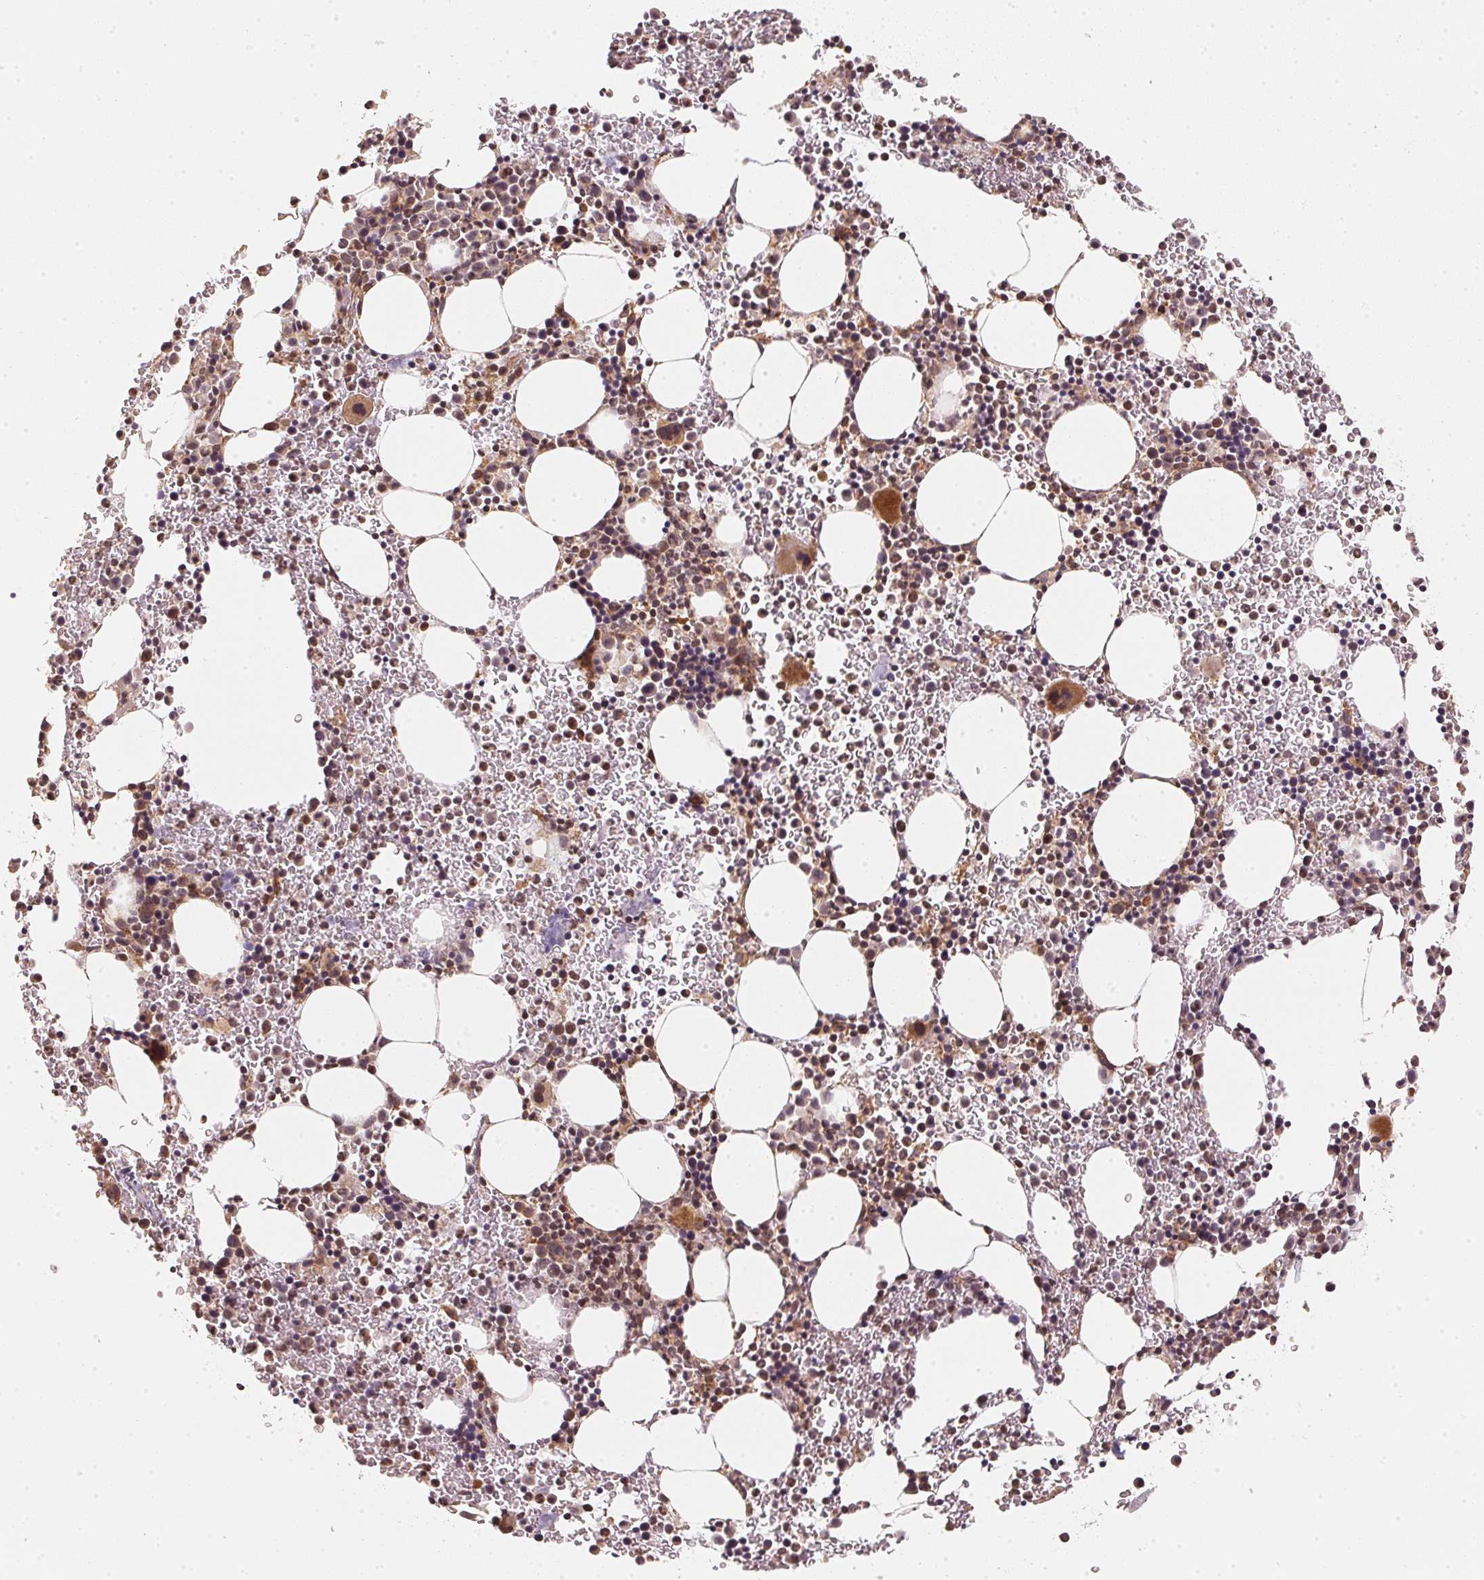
{"staining": {"intensity": "moderate", "quantity": "25%-75%", "location": "cytoplasmic/membranous"}, "tissue": "bone marrow", "cell_type": "Hematopoietic cells", "image_type": "normal", "snomed": [{"axis": "morphology", "description": "Normal tissue, NOS"}, {"axis": "topography", "description": "Bone marrow"}], "caption": "Brown immunohistochemical staining in unremarkable human bone marrow shows moderate cytoplasmic/membranous positivity in about 25%-75% of hematopoietic cells. (Brightfield microscopy of DAB IHC at high magnification).", "gene": "STRN4", "patient": {"sex": "male", "age": 58}}